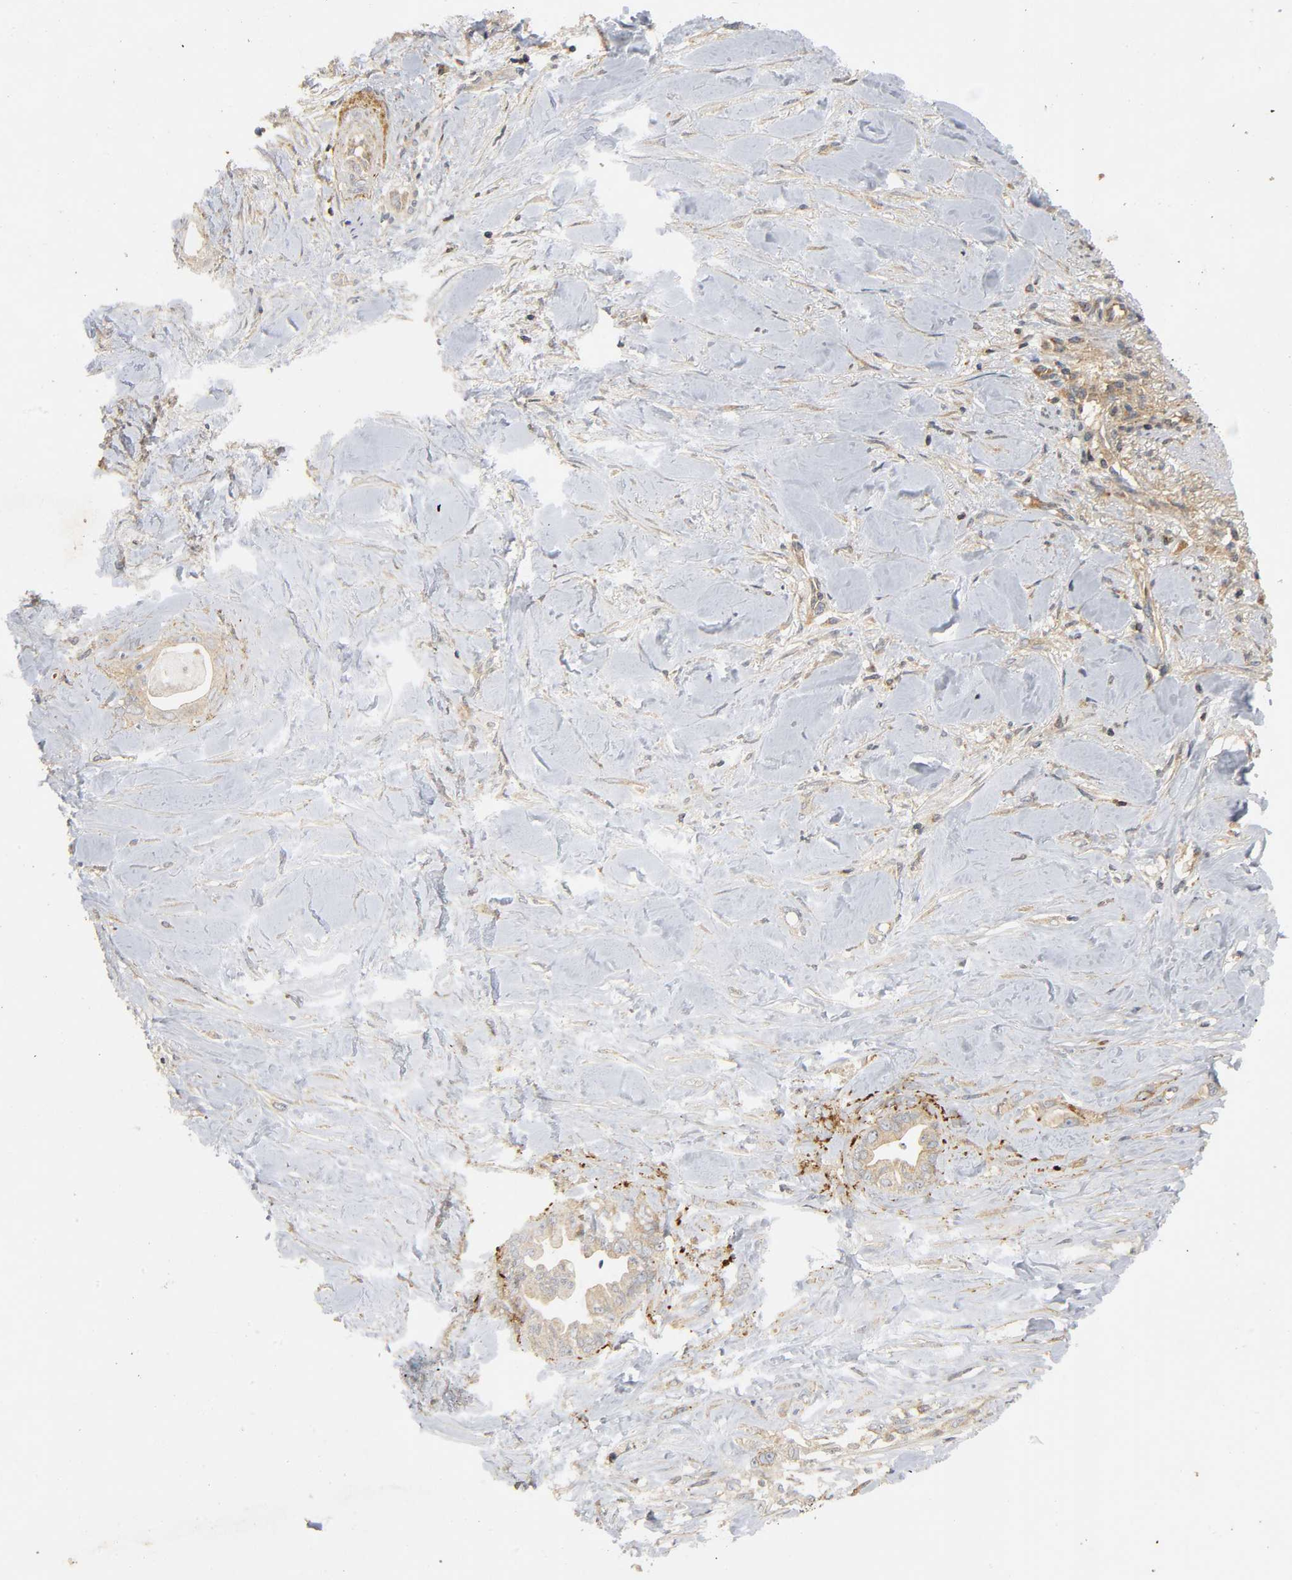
{"staining": {"intensity": "weak", "quantity": ">75%", "location": "cytoplasmic/membranous"}, "tissue": "liver cancer", "cell_type": "Tumor cells", "image_type": "cancer", "snomed": [{"axis": "morphology", "description": "Cholangiocarcinoma"}, {"axis": "topography", "description": "Liver"}], "caption": "The immunohistochemical stain labels weak cytoplasmic/membranous staining in tumor cells of cholangiocarcinoma (liver) tissue.", "gene": "IKBKB", "patient": {"sex": "female", "age": 67}}